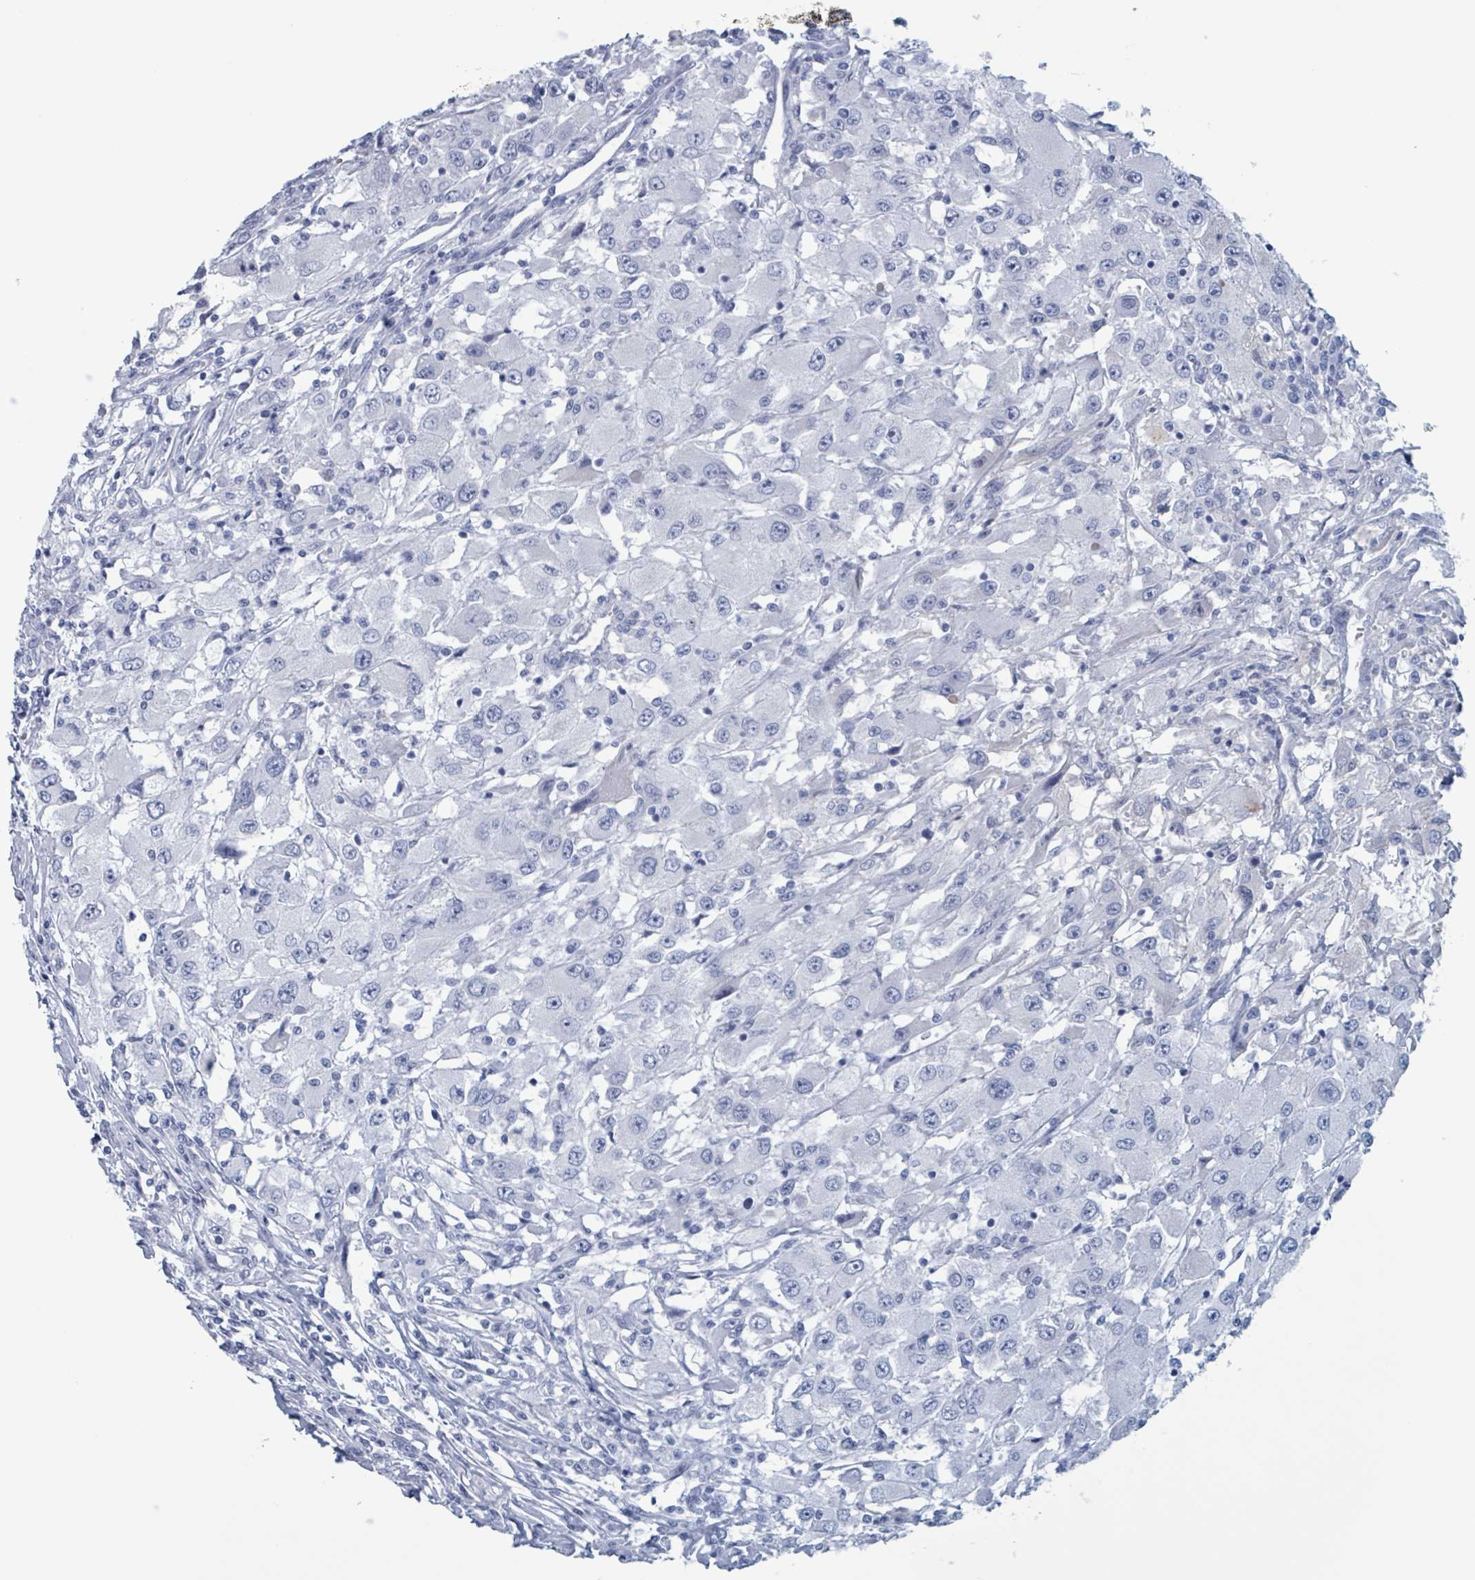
{"staining": {"intensity": "negative", "quantity": "none", "location": "none"}, "tissue": "renal cancer", "cell_type": "Tumor cells", "image_type": "cancer", "snomed": [{"axis": "morphology", "description": "Adenocarcinoma, NOS"}, {"axis": "topography", "description": "Kidney"}], "caption": "Immunohistochemistry photomicrograph of neoplastic tissue: human renal cancer stained with DAB (3,3'-diaminobenzidine) shows no significant protein staining in tumor cells. (DAB (3,3'-diaminobenzidine) immunohistochemistry (IHC), high magnification).", "gene": "KLK4", "patient": {"sex": "female", "age": 67}}